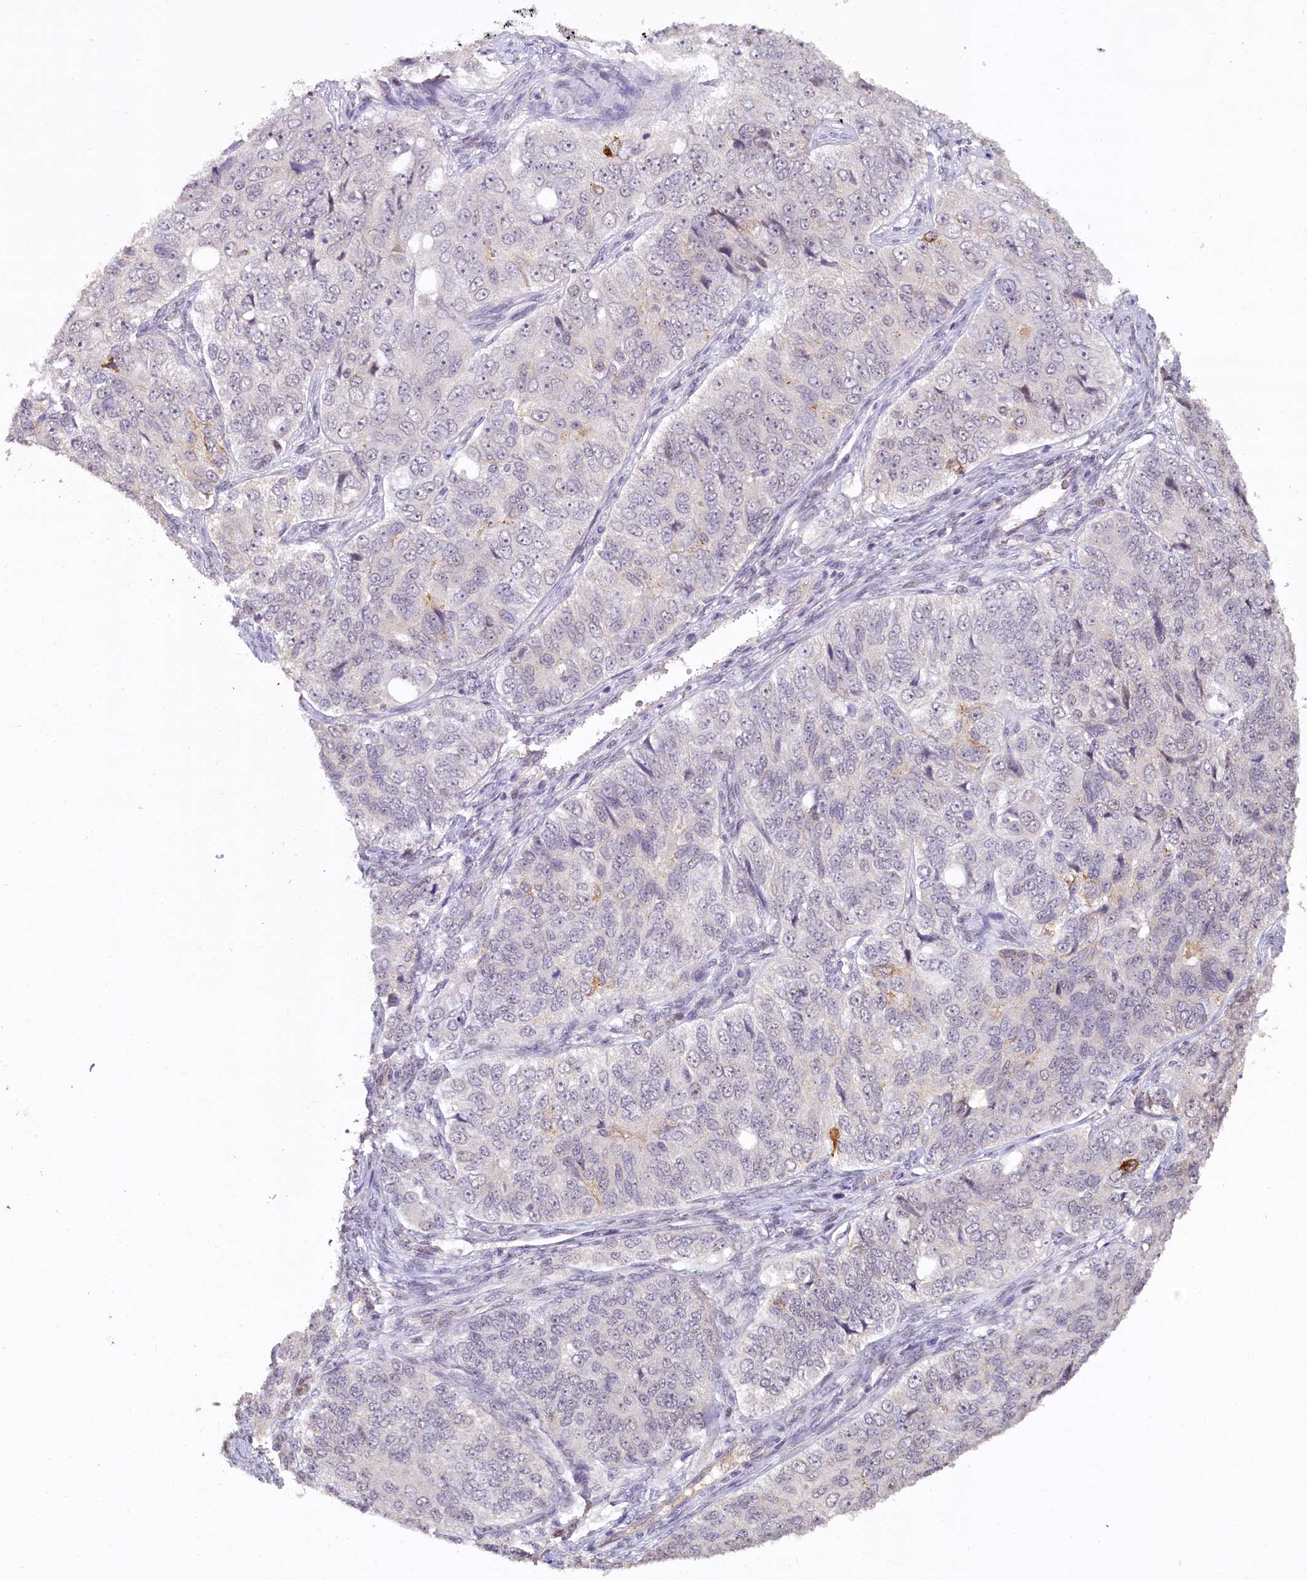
{"staining": {"intensity": "negative", "quantity": "none", "location": "none"}, "tissue": "ovarian cancer", "cell_type": "Tumor cells", "image_type": "cancer", "snomed": [{"axis": "morphology", "description": "Carcinoma, endometroid"}, {"axis": "topography", "description": "Ovary"}], "caption": "DAB (3,3'-diaminobenzidine) immunohistochemical staining of human ovarian cancer displays no significant staining in tumor cells. (Immunohistochemistry, brightfield microscopy, high magnification).", "gene": "MUCL1", "patient": {"sex": "female", "age": 51}}